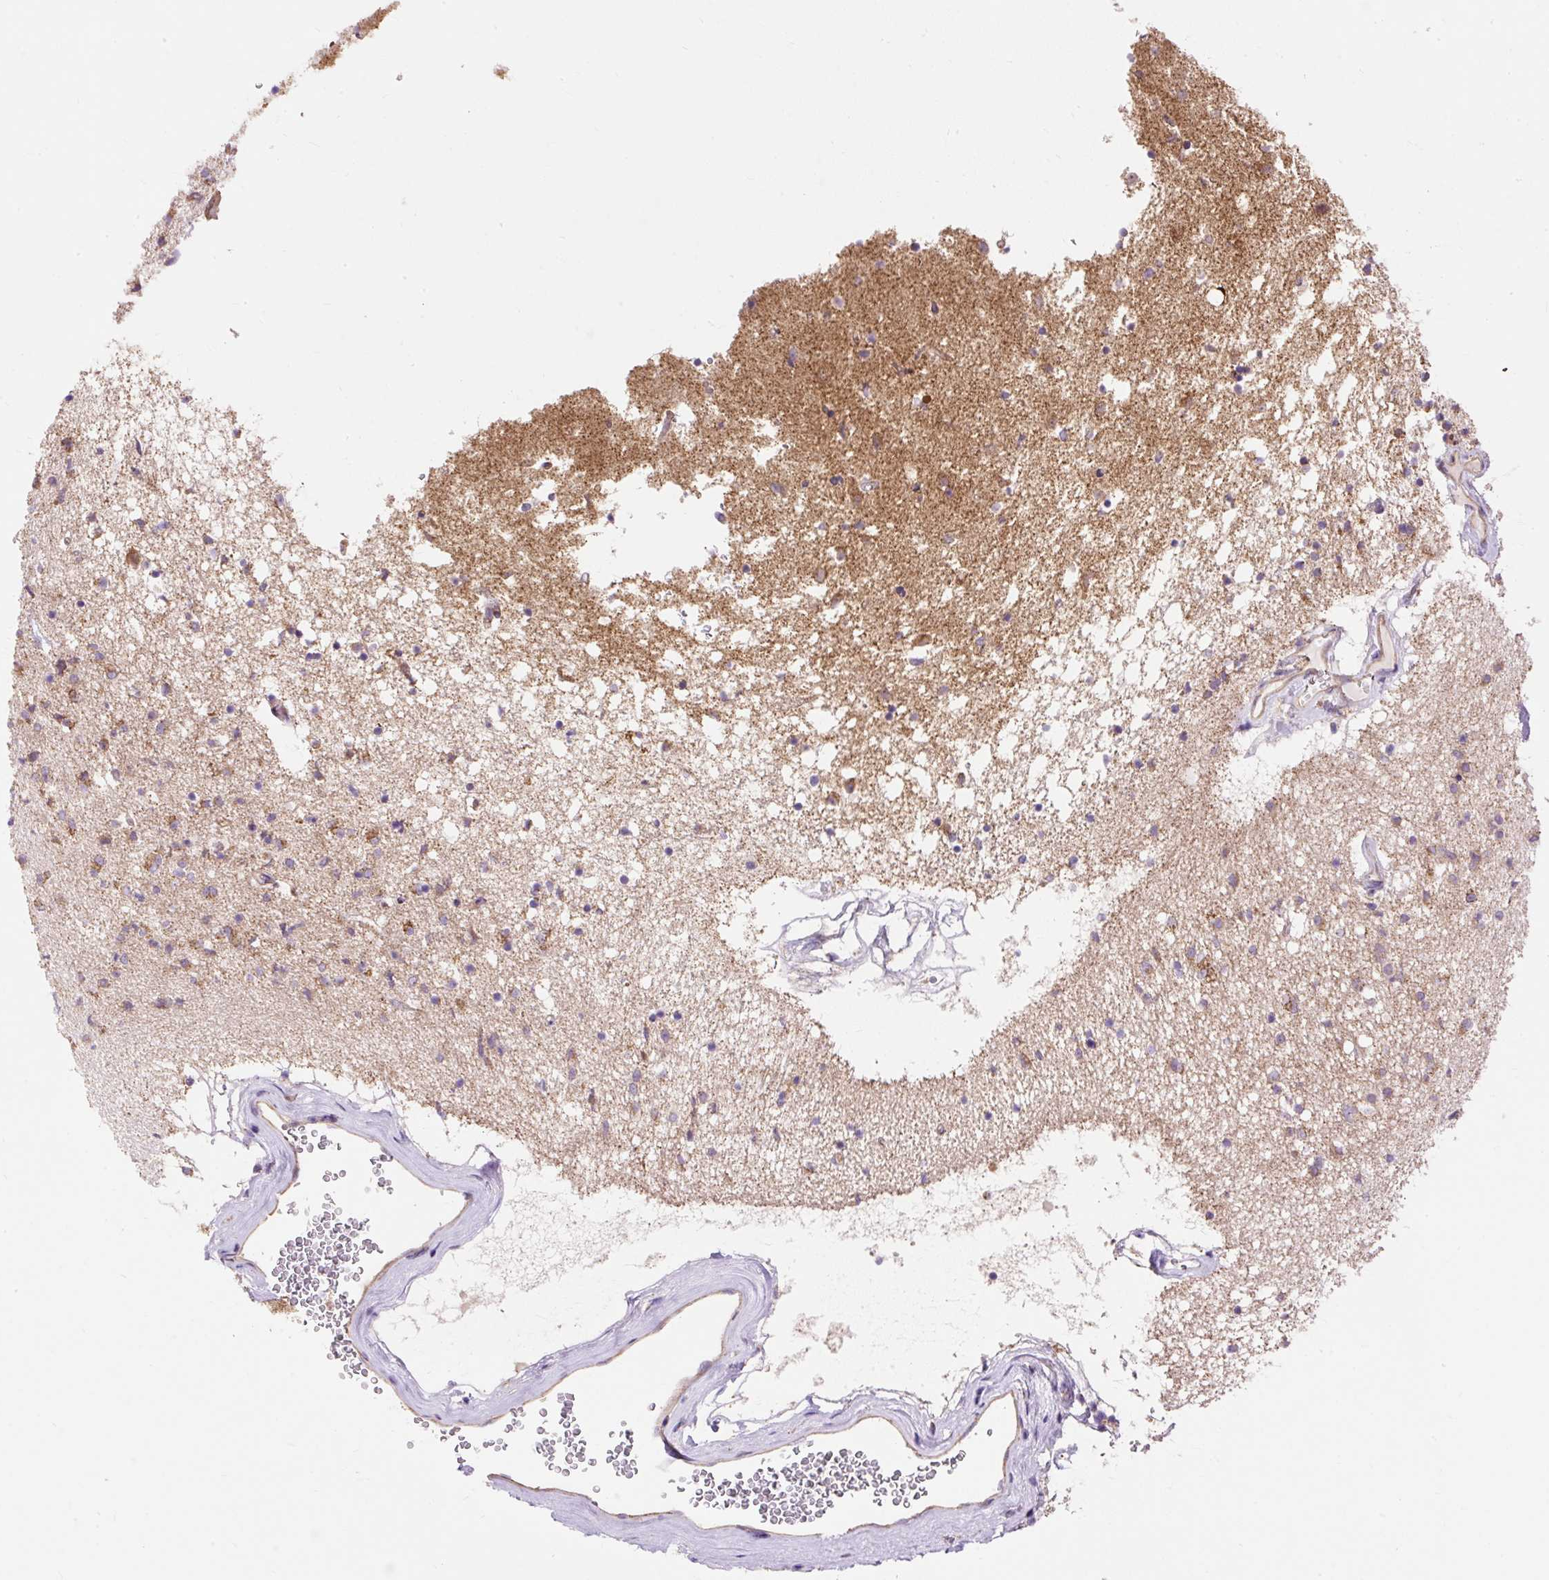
{"staining": {"intensity": "moderate", "quantity": "<25%", "location": "cytoplasmic/membranous"}, "tissue": "caudate", "cell_type": "Glial cells", "image_type": "normal", "snomed": [{"axis": "morphology", "description": "Normal tissue, NOS"}, {"axis": "topography", "description": "Lateral ventricle wall"}], "caption": "Benign caudate was stained to show a protein in brown. There is low levels of moderate cytoplasmic/membranous staining in approximately <25% of glial cells. (Stains: DAB (3,3'-diaminobenzidine) in brown, nuclei in blue, Microscopy: brightfield microscopy at high magnification).", "gene": "CEP290", "patient": {"sex": "male", "age": 58}}